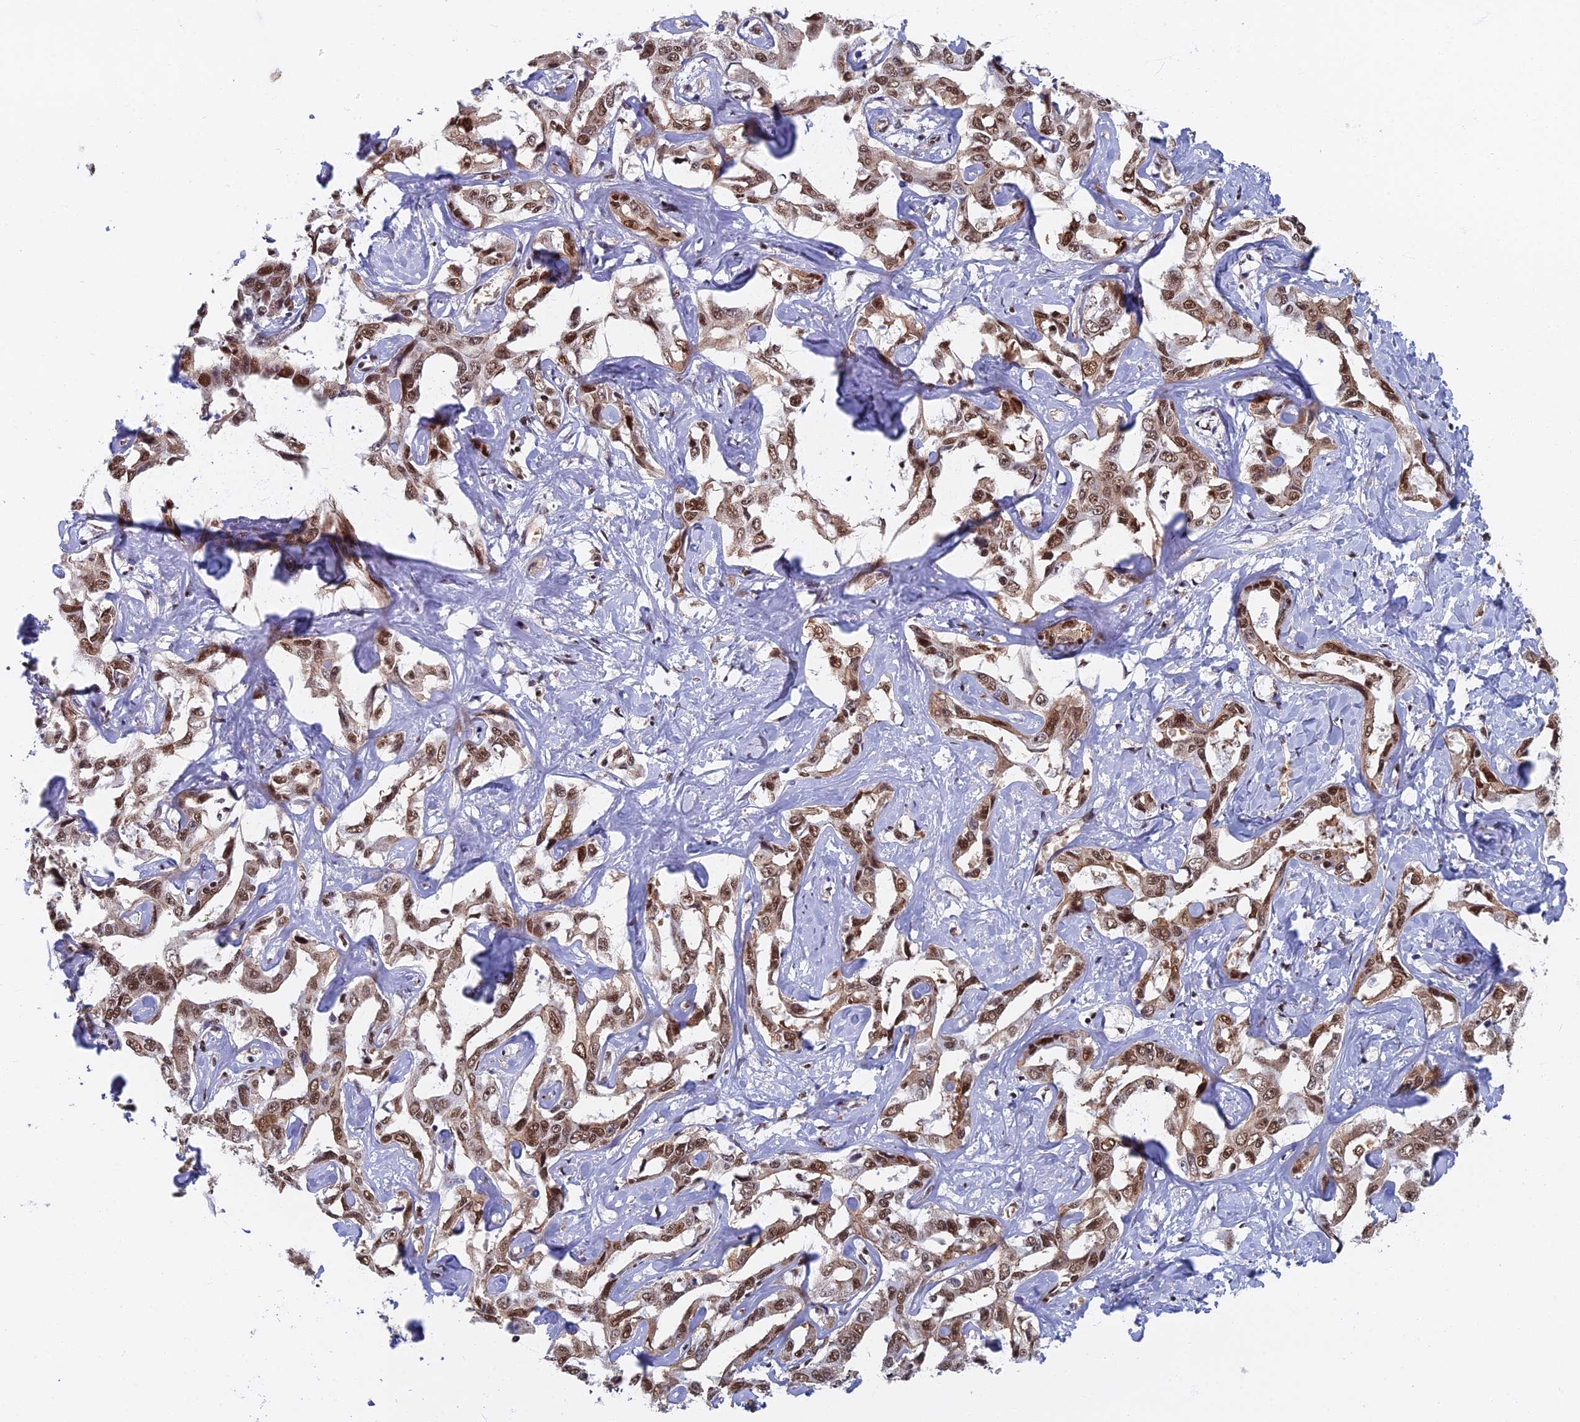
{"staining": {"intensity": "moderate", "quantity": ">75%", "location": "nuclear"}, "tissue": "liver cancer", "cell_type": "Tumor cells", "image_type": "cancer", "snomed": [{"axis": "morphology", "description": "Cholangiocarcinoma"}, {"axis": "topography", "description": "Liver"}], "caption": "The histopathology image shows immunohistochemical staining of cholangiocarcinoma (liver). There is moderate nuclear positivity is appreciated in about >75% of tumor cells. (Stains: DAB in brown, nuclei in blue, Microscopy: brightfield microscopy at high magnification).", "gene": "TAF13", "patient": {"sex": "male", "age": 59}}